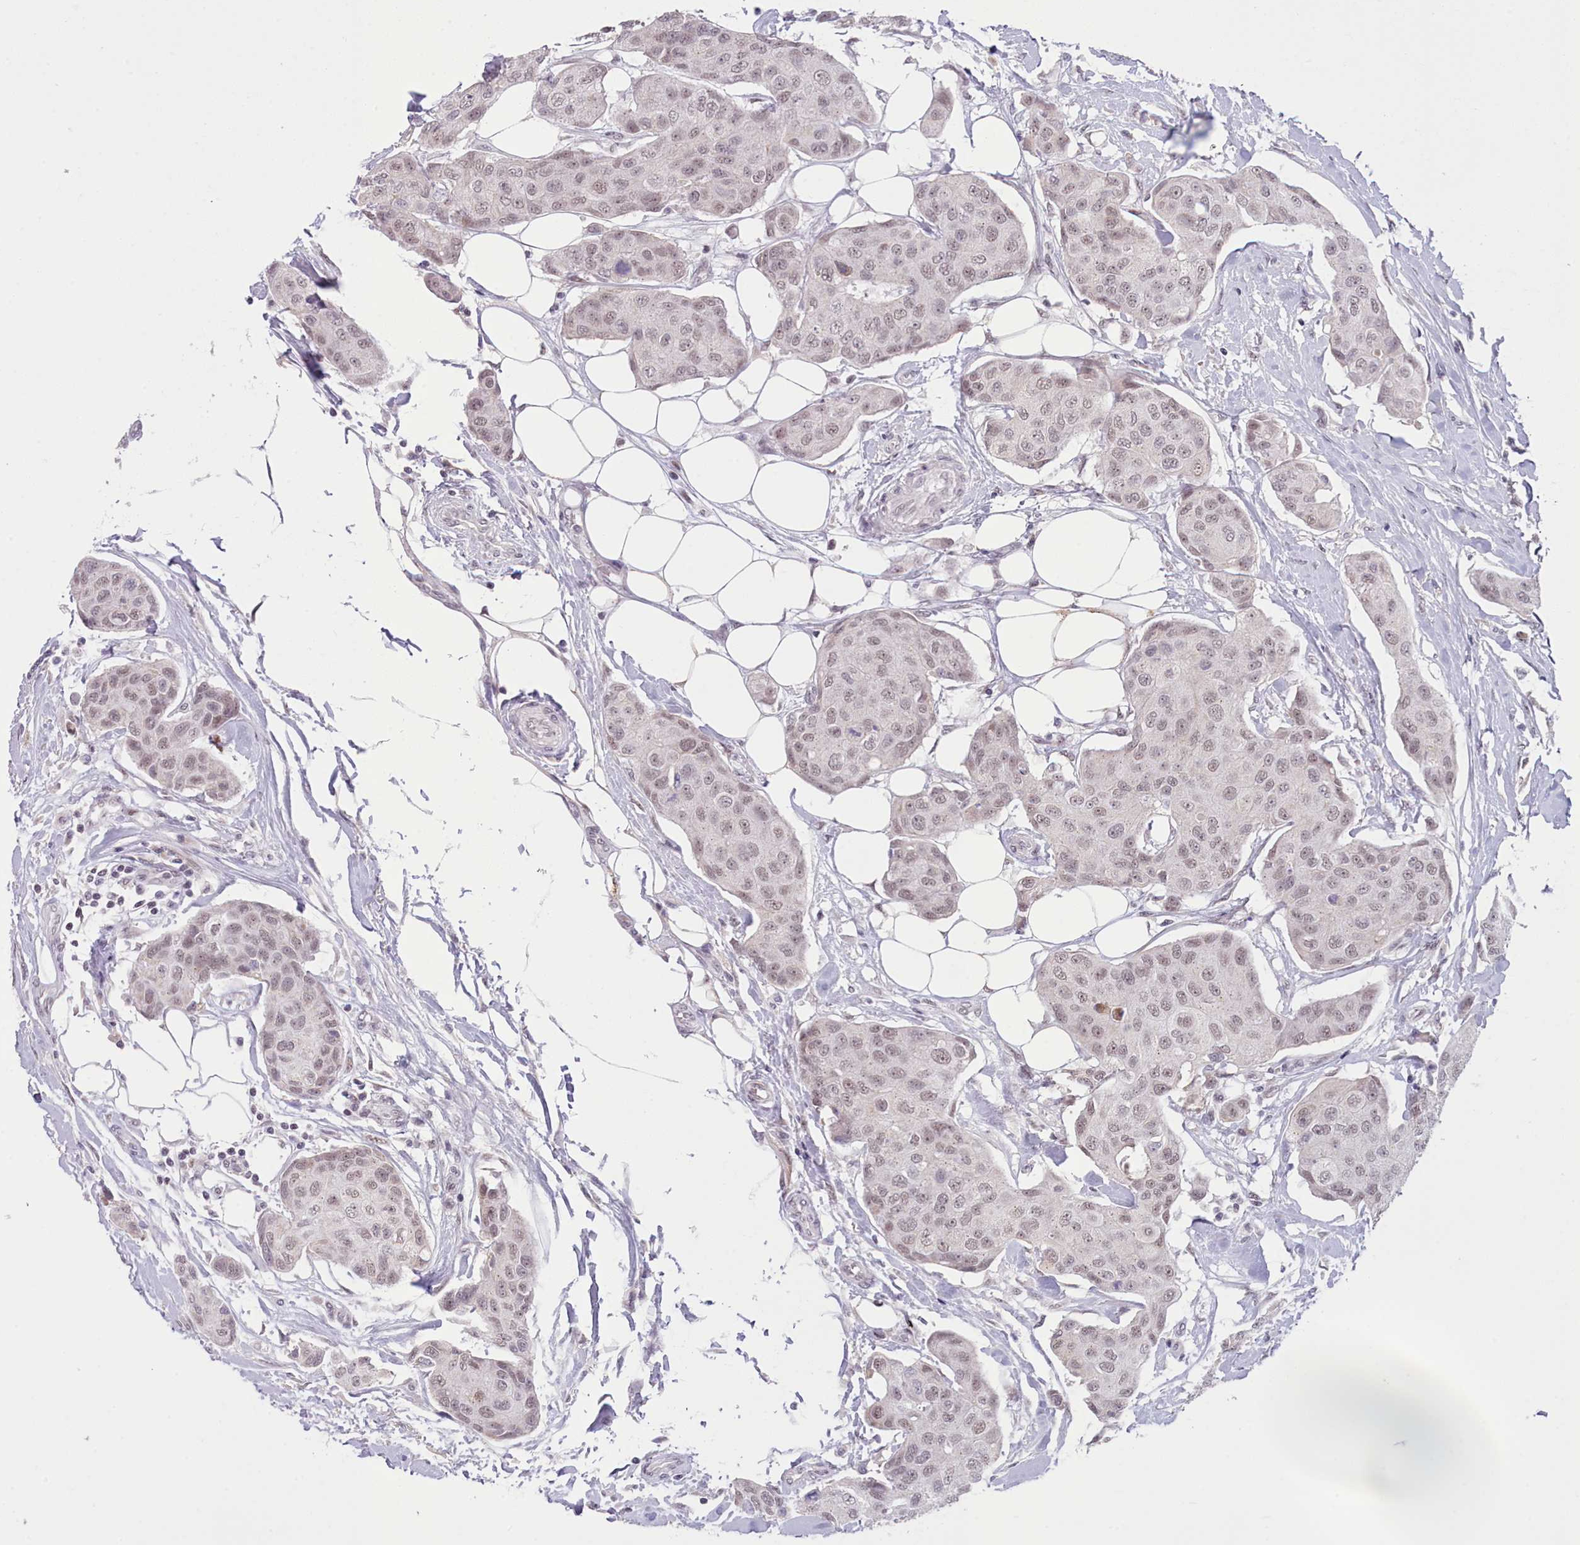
{"staining": {"intensity": "weak", "quantity": ">75%", "location": "nuclear"}, "tissue": "breast cancer", "cell_type": "Tumor cells", "image_type": "cancer", "snomed": [{"axis": "morphology", "description": "Duct carcinoma"}, {"axis": "topography", "description": "Breast"}, {"axis": "topography", "description": "Lymph node"}], "caption": "Immunohistochemical staining of human intraductal carcinoma (breast) demonstrates low levels of weak nuclear expression in approximately >75% of tumor cells. The staining was performed using DAB, with brown indicating positive protein expression. Nuclei are stained blue with hematoxylin.", "gene": "RFX1", "patient": {"sex": "female", "age": 80}}